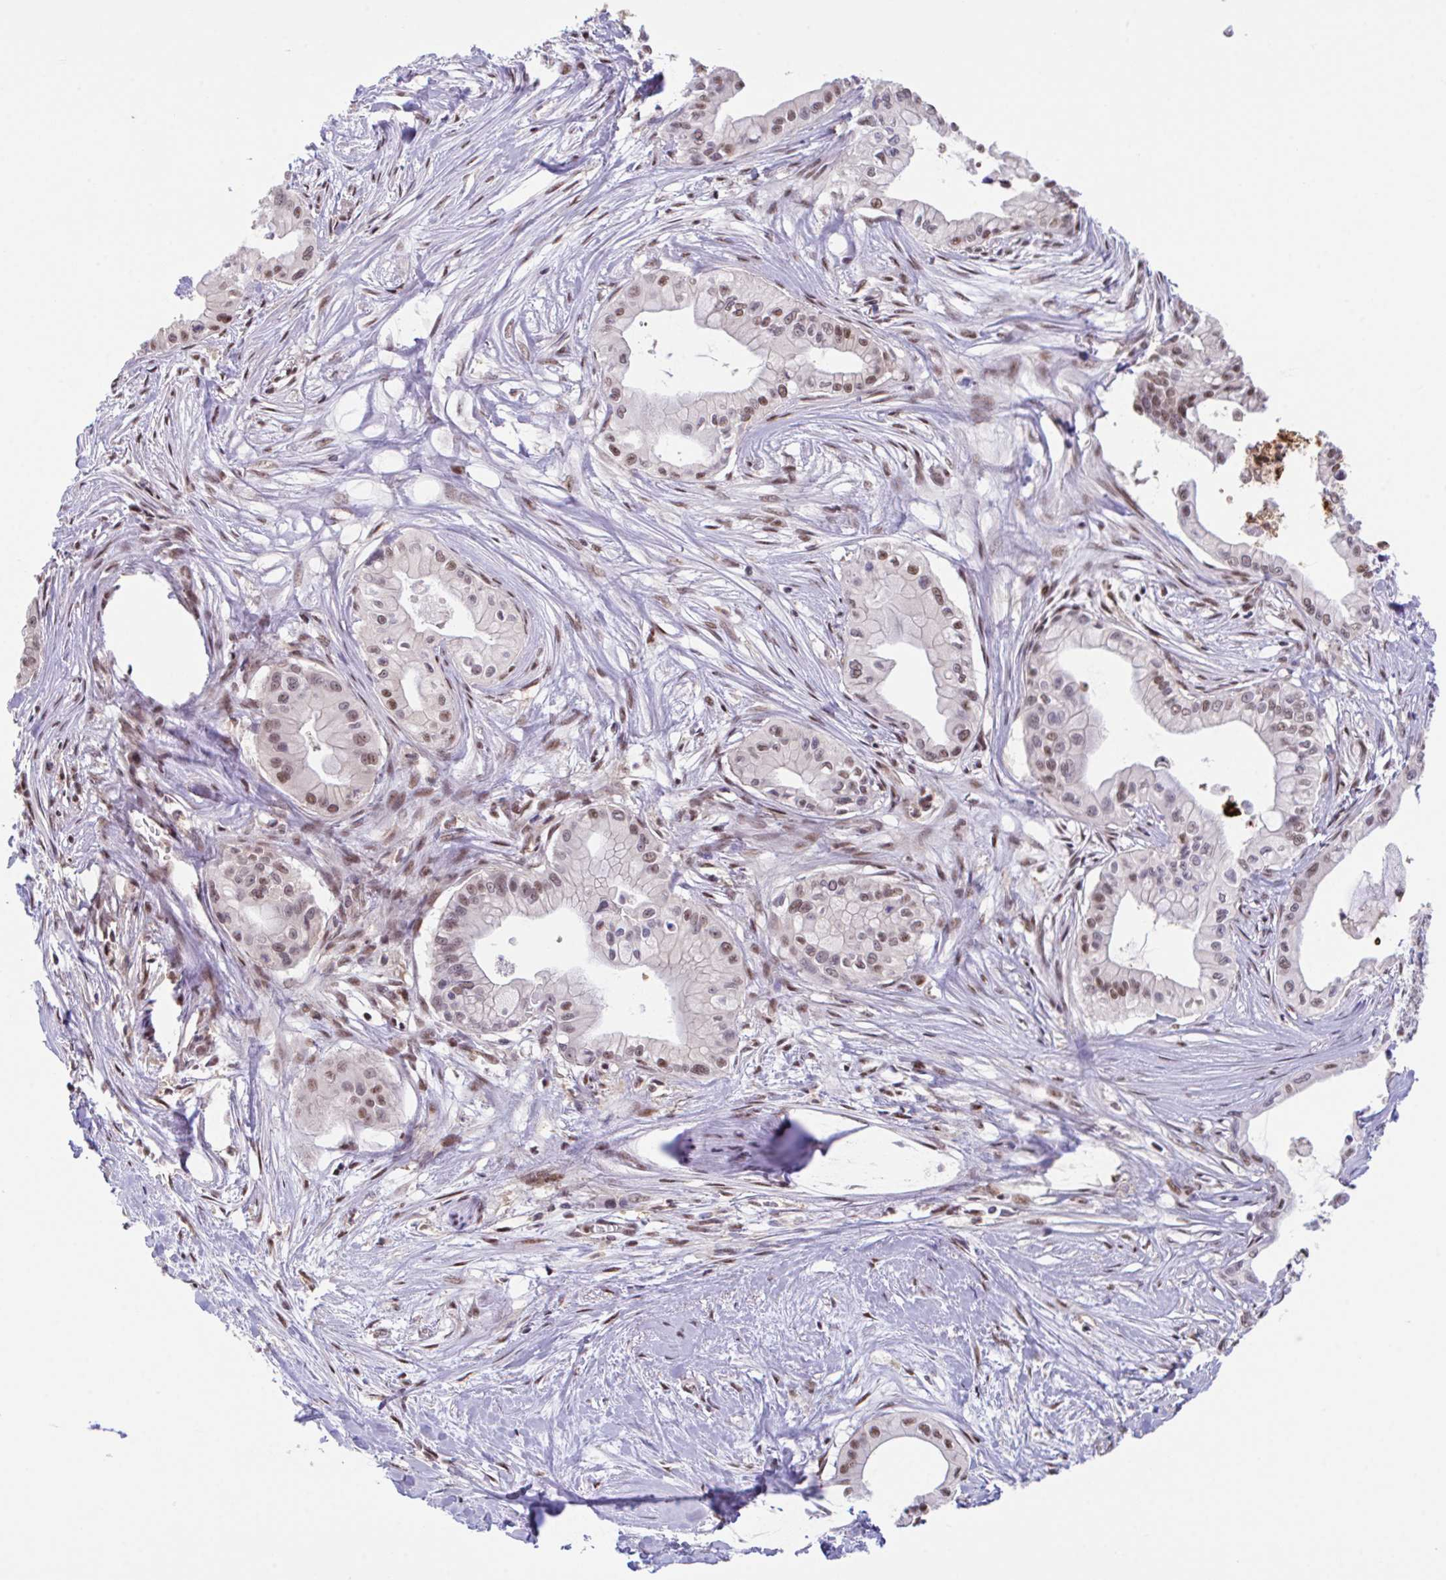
{"staining": {"intensity": "moderate", "quantity": ">75%", "location": "nuclear"}, "tissue": "pancreatic cancer", "cell_type": "Tumor cells", "image_type": "cancer", "snomed": [{"axis": "morphology", "description": "Adenocarcinoma, NOS"}, {"axis": "topography", "description": "Pancreas"}], "caption": "Brown immunohistochemical staining in pancreatic adenocarcinoma exhibits moderate nuclear positivity in approximately >75% of tumor cells.", "gene": "OR6K3", "patient": {"sex": "male", "age": 78}}